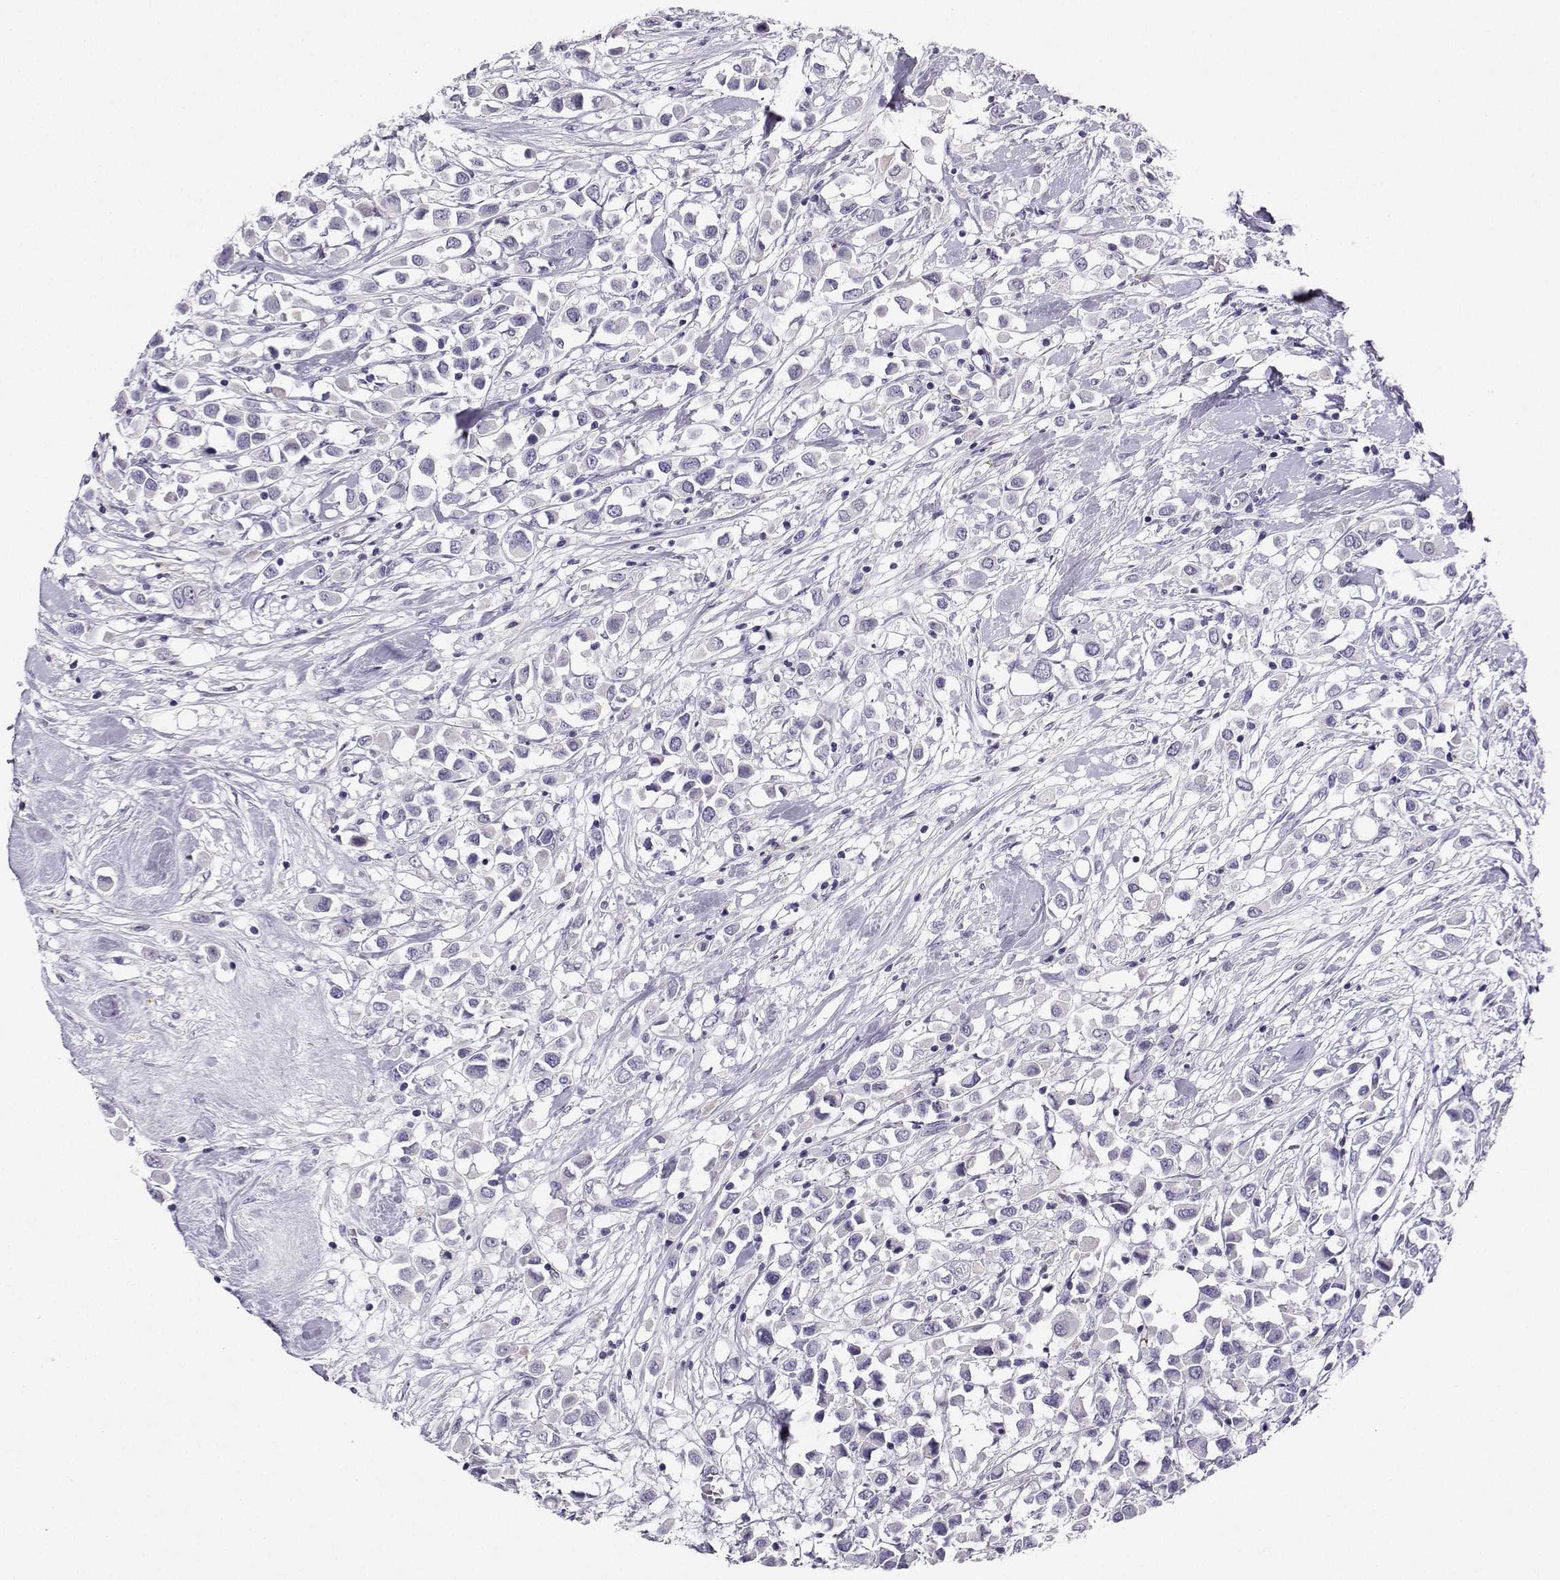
{"staining": {"intensity": "negative", "quantity": "none", "location": "none"}, "tissue": "breast cancer", "cell_type": "Tumor cells", "image_type": "cancer", "snomed": [{"axis": "morphology", "description": "Duct carcinoma"}, {"axis": "topography", "description": "Breast"}], "caption": "Human breast cancer stained for a protein using immunohistochemistry (IHC) demonstrates no staining in tumor cells.", "gene": "GRIK4", "patient": {"sex": "female", "age": 61}}